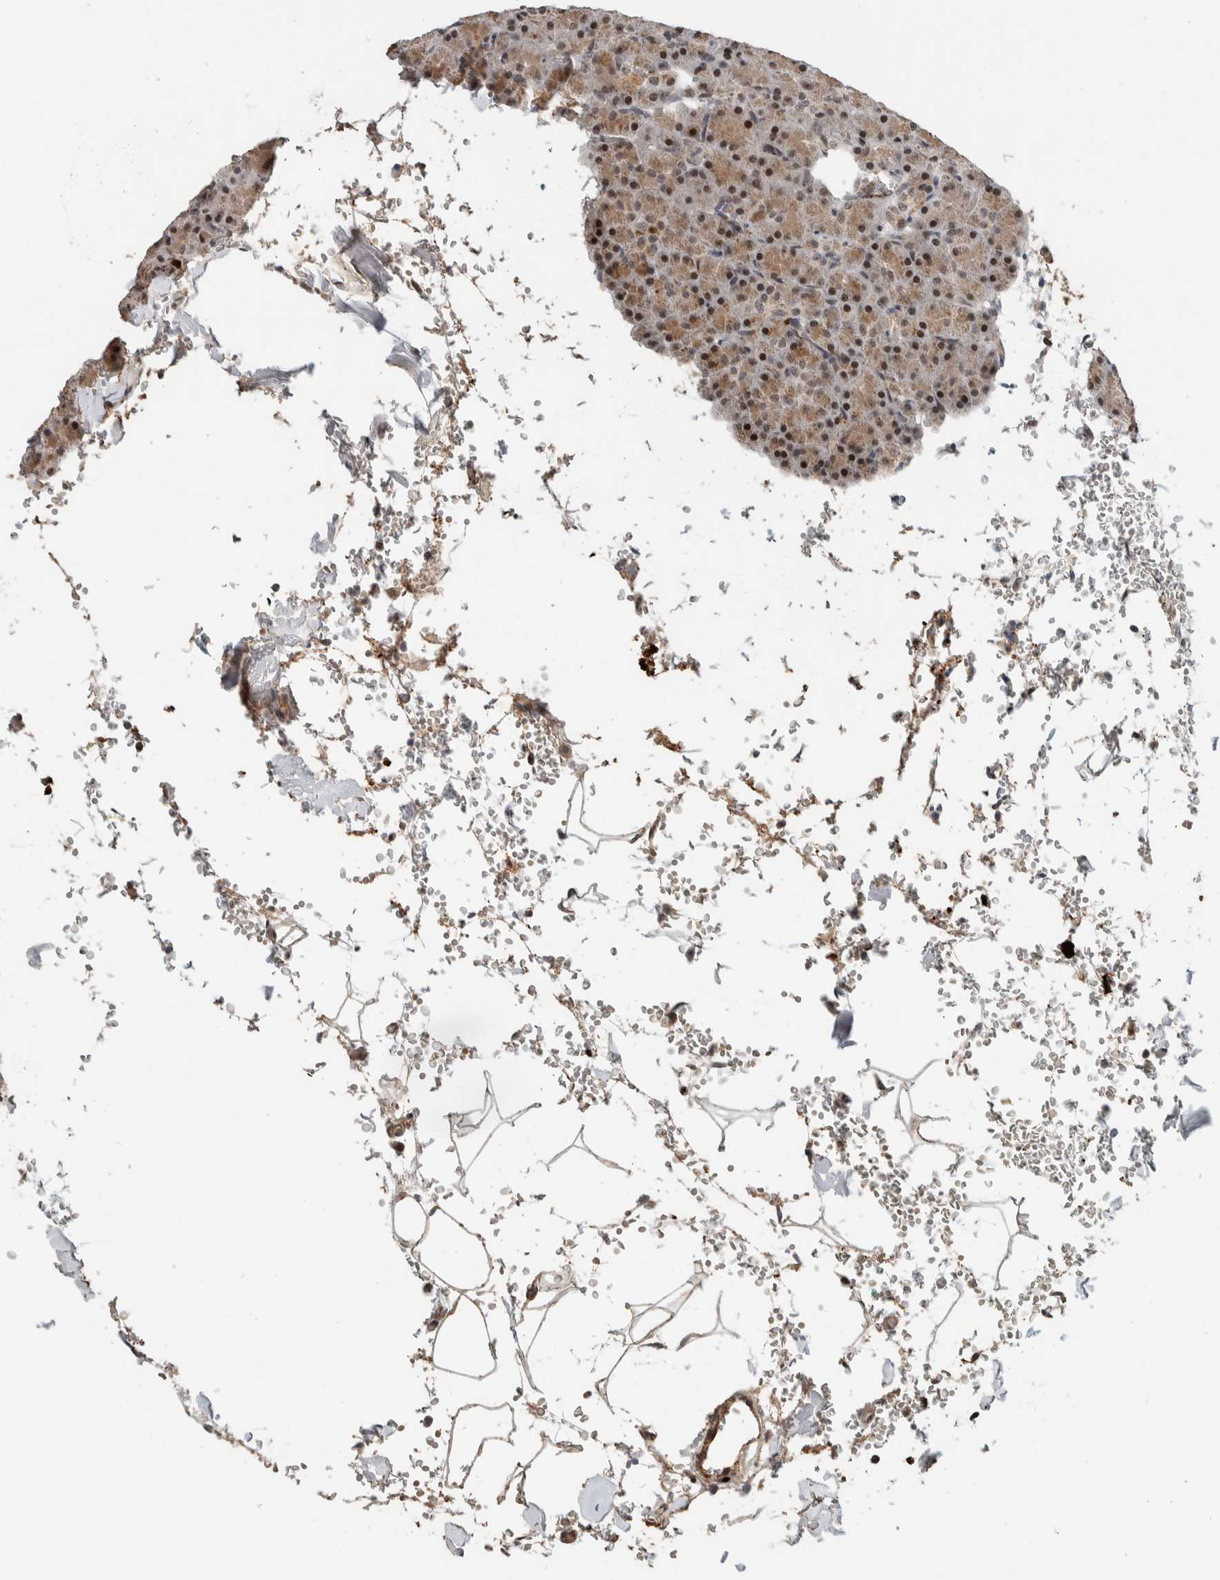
{"staining": {"intensity": "strong", "quantity": ">75%", "location": "cytoplasmic/membranous,nuclear"}, "tissue": "pancreas", "cell_type": "Exocrine glandular cells", "image_type": "normal", "snomed": [{"axis": "morphology", "description": "Normal tissue, NOS"}, {"axis": "topography", "description": "Pancreas"}], "caption": "This is a micrograph of IHC staining of unremarkable pancreas, which shows strong positivity in the cytoplasmic/membranous,nuclear of exocrine glandular cells.", "gene": "ZFP91", "patient": {"sex": "female", "age": 43}}